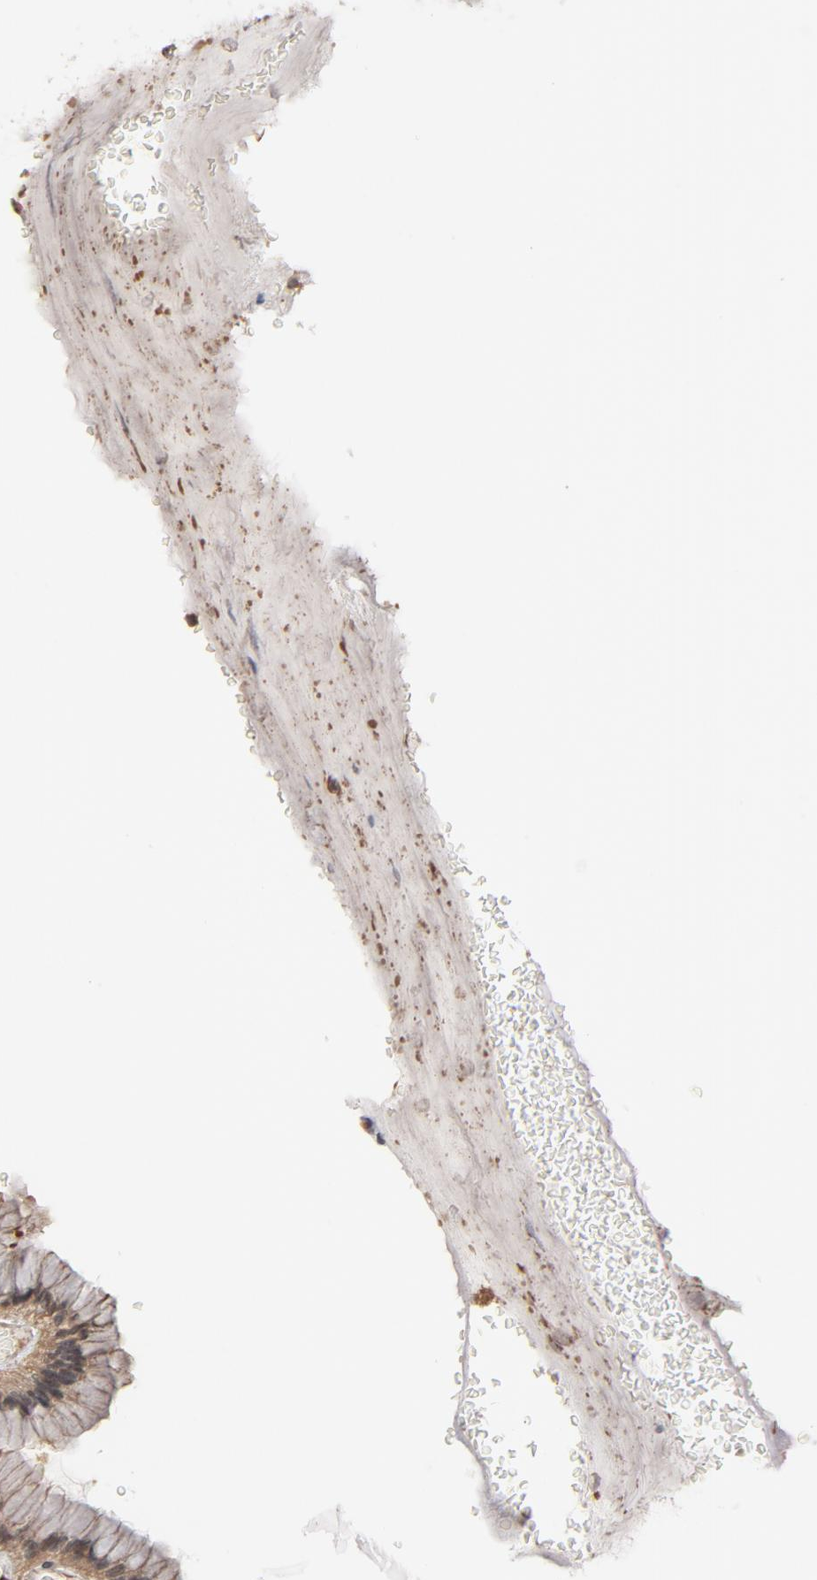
{"staining": {"intensity": "moderate", "quantity": ">75%", "location": "cytoplasmic/membranous,nuclear"}, "tissue": "stomach", "cell_type": "Glandular cells", "image_type": "normal", "snomed": [{"axis": "morphology", "description": "Normal tissue, NOS"}, {"axis": "morphology", "description": "Adenocarcinoma, NOS"}, {"axis": "topography", "description": "Stomach"}, {"axis": "topography", "description": "Stomach, lower"}], "caption": "Protein expression by immunohistochemistry (IHC) displays moderate cytoplasmic/membranous,nuclear positivity in about >75% of glandular cells in benign stomach. (DAB = brown stain, brightfield microscopy at high magnification).", "gene": "CDC37", "patient": {"sex": "female", "age": 65}}